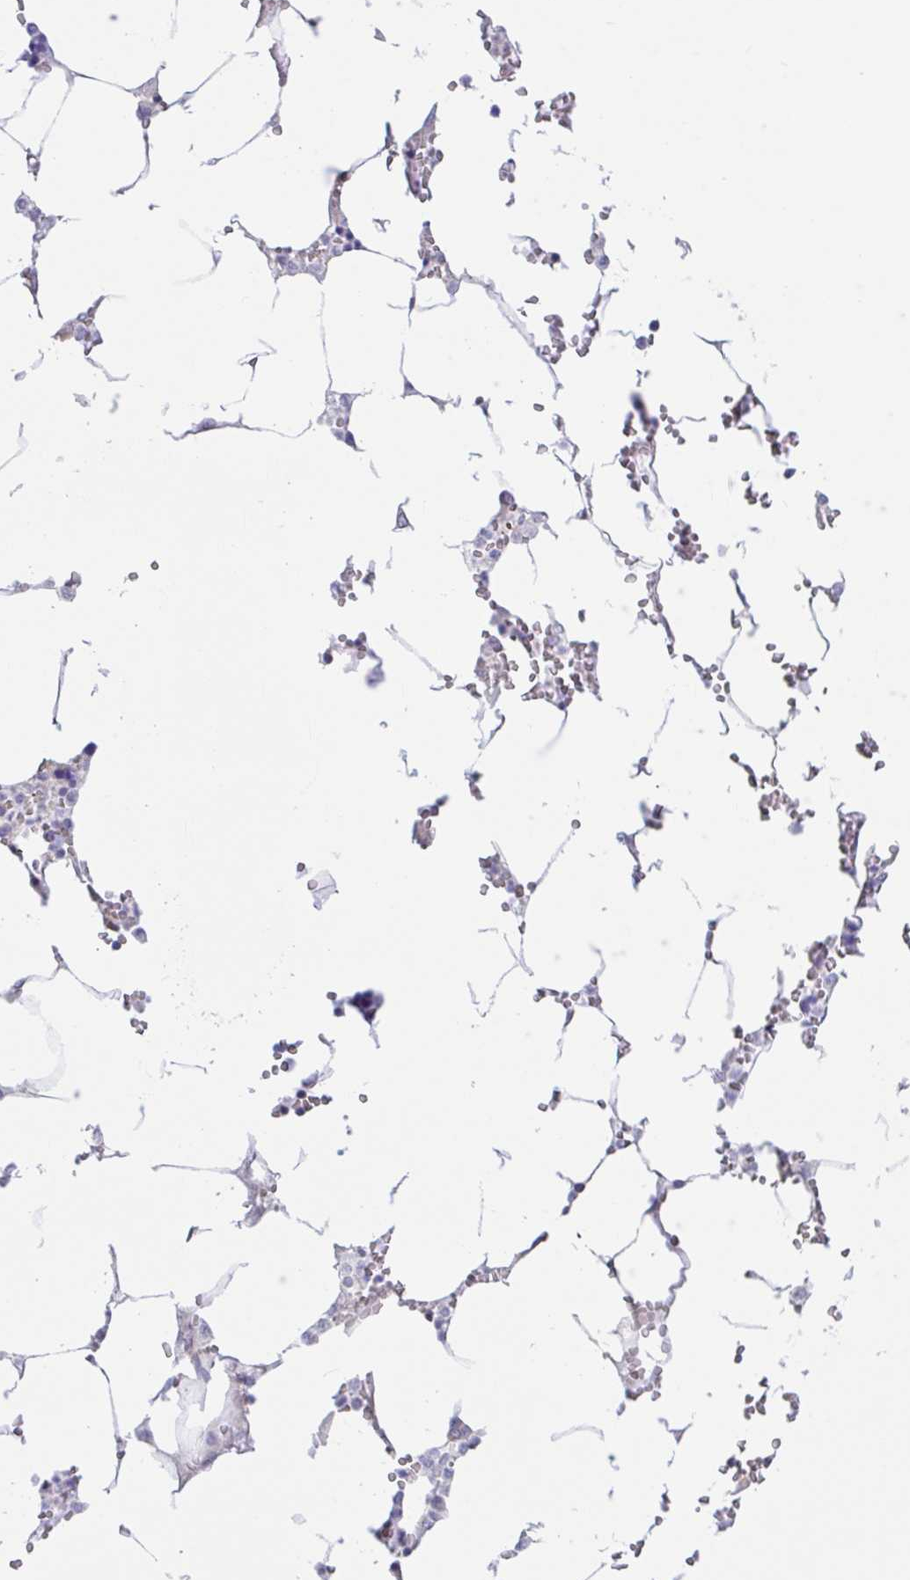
{"staining": {"intensity": "negative", "quantity": "none", "location": "none"}, "tissue": "bone marrow", "cell_type": "Hematopoietic cells", "image_type": "normal", "snomed": [{"axis": "morphology", "description": "Normal tissue, NOS"}, {"axis": "topography", "description": "Bone marrow"}], "caption": "Image shows no significant protein staining in hematopoietic cells of unremarkable bone marrow.", "gene": "HYPK", "patient": {"sex": "male", "age": 64}}